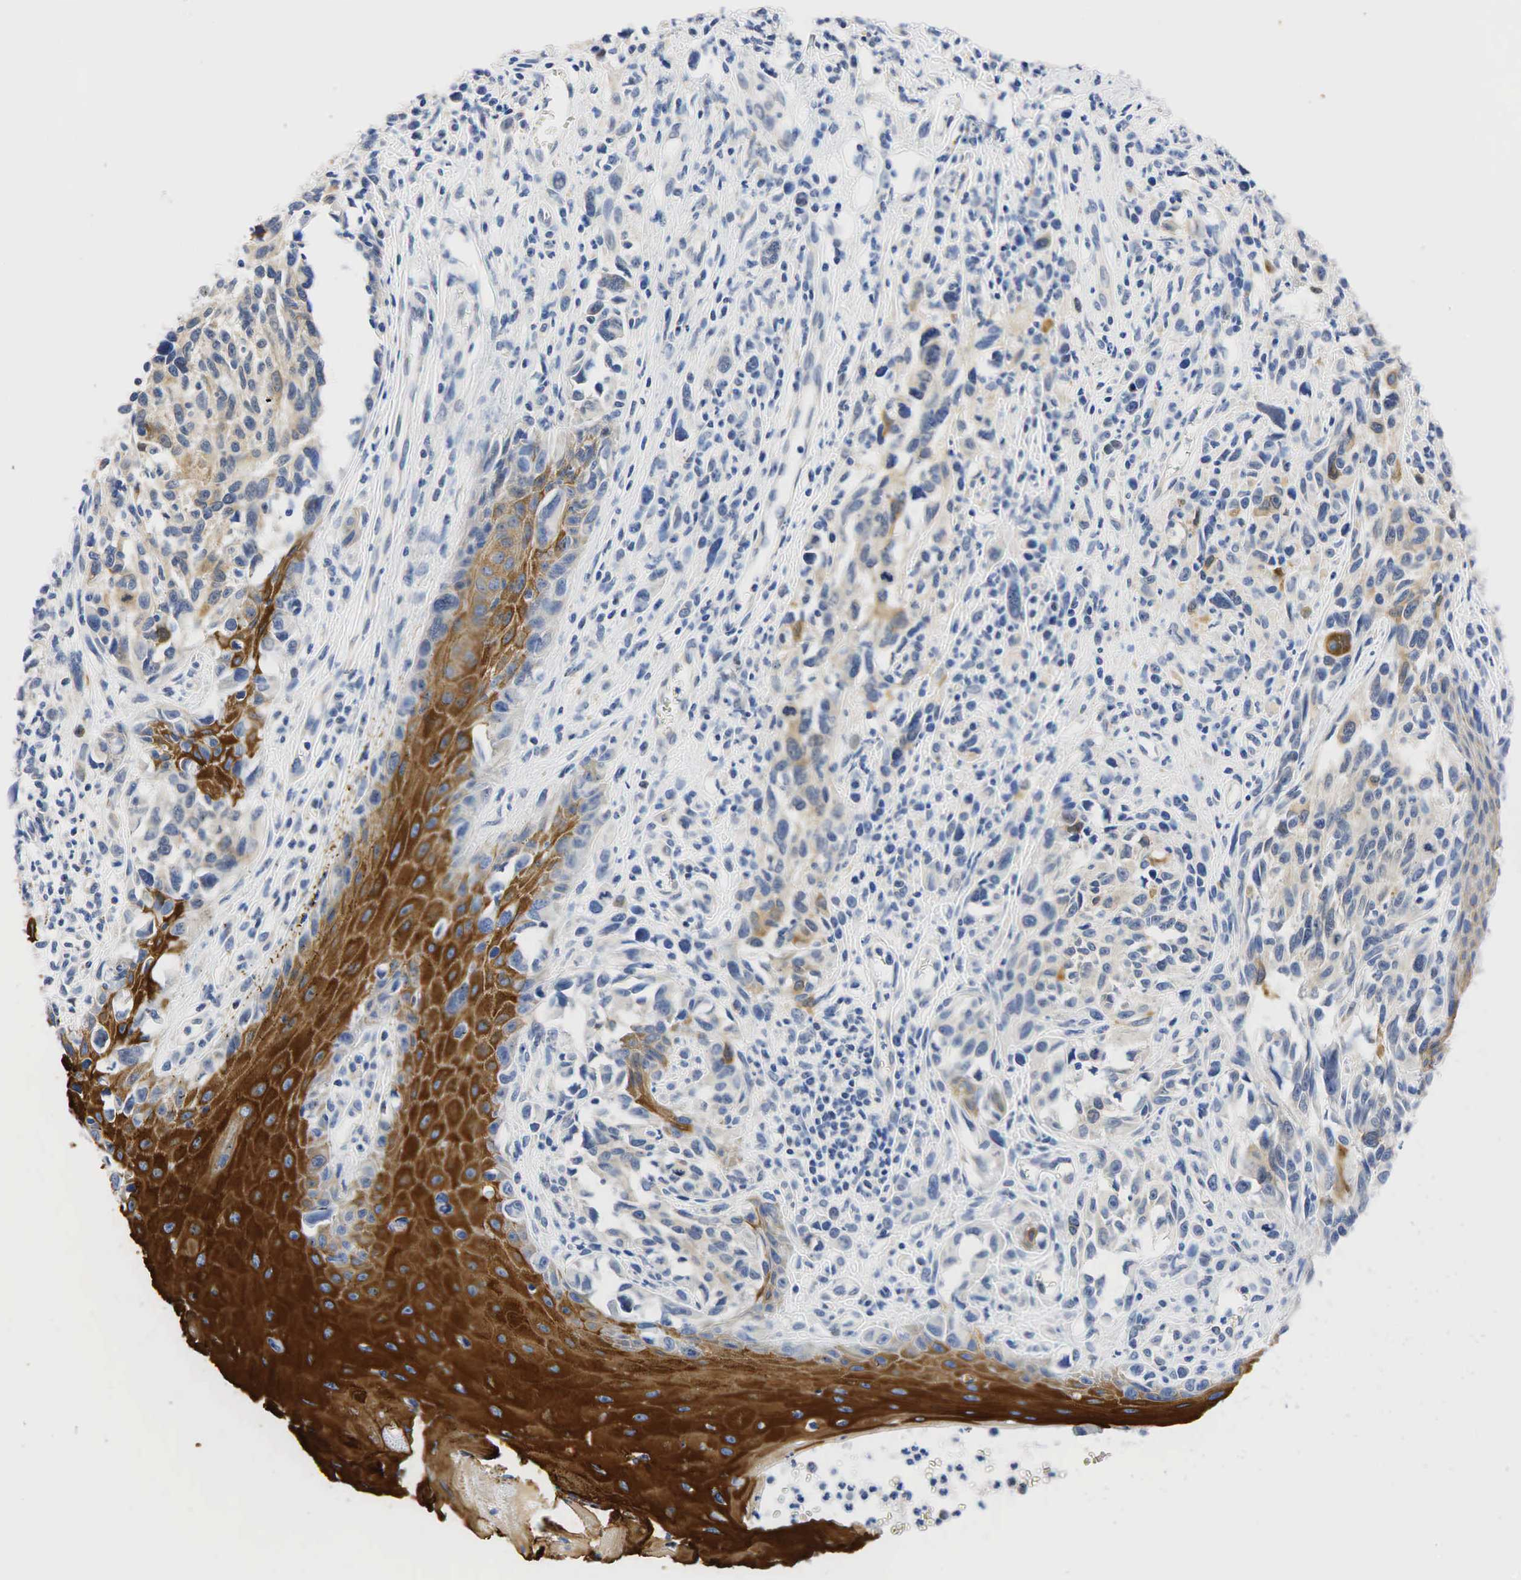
{"staining": {"intensity": "weak", "quantity": "<25%", "location": "cytoplasmic/membranous"}, "tissue": "melanoma", "cell_type": "Tumor cells", "image_type": "cancer", "snomed": [{"axis": "morphology", "description": "Malignant melanoma, NOS"}, {"axis": "topography", "description": "Skin"}], "caption": "An immunohistochemistry (IHC) image of malignant melanoma is shown. There is no staining in tumor cells of malignant melanoma. The staining was performed using DAB to visualize the protein expression in brown, while the nuclei were stained in blue with hematoxylin (Magnification: 20x).", "gene": "PGR", "patient": {"sex": "female", "age": 82}}